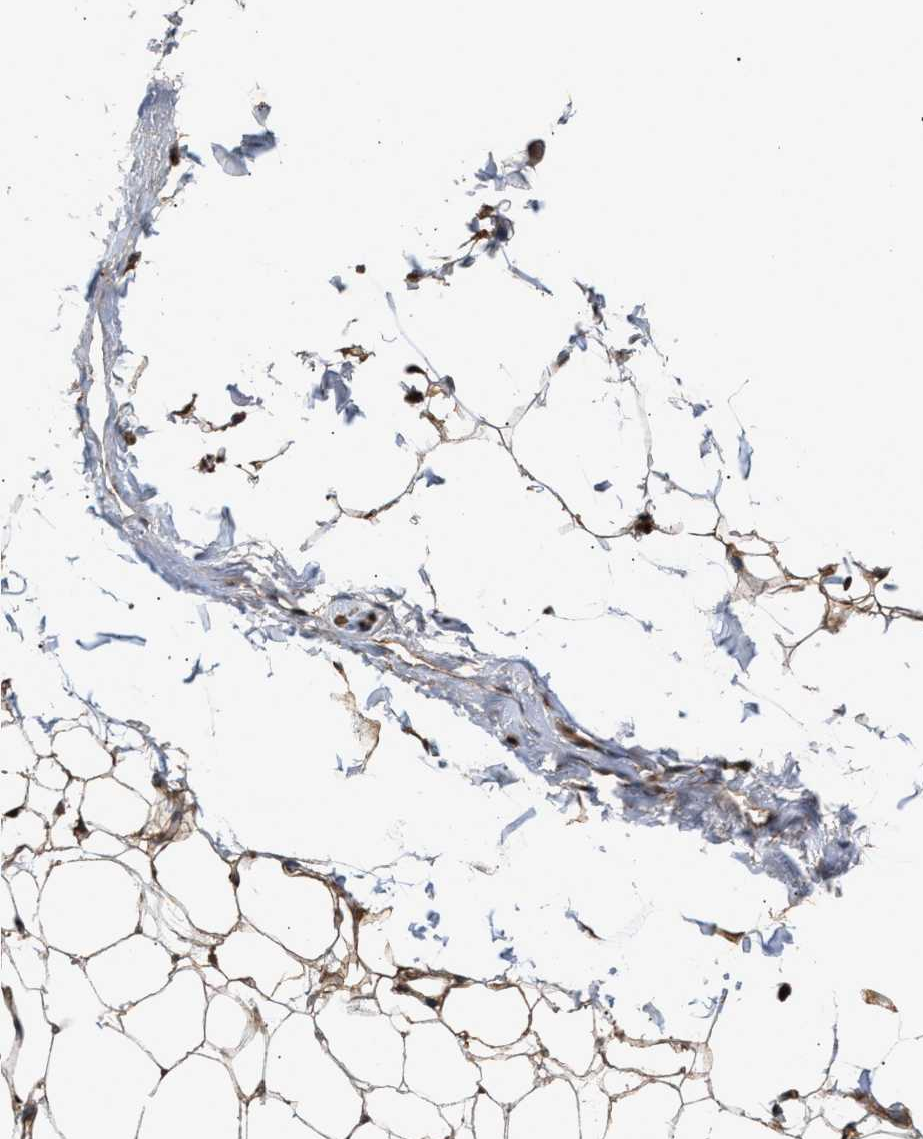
{"staining": {"intensity": "moderate", "quantity": ">75%", "location": "cytoplasmic/membranous"}, "tissue": "adipose tissue", "cell_type": "Adipocytes", "image_type": "normal", "snomed": [{"axis": "morphology", "description": "Normal tissue, NOS"}, {"axis": "topography", "description": "Breast"}, {"axis": "topography", "description": "Soft tissue"}], "caption": "Moderate cytoplasmic/membranous protein expression is identified in approximately >75% of adipocytes in adipose tissue.", "gene": "GCC1", "patient": {"sex": "female", "age": 75}}